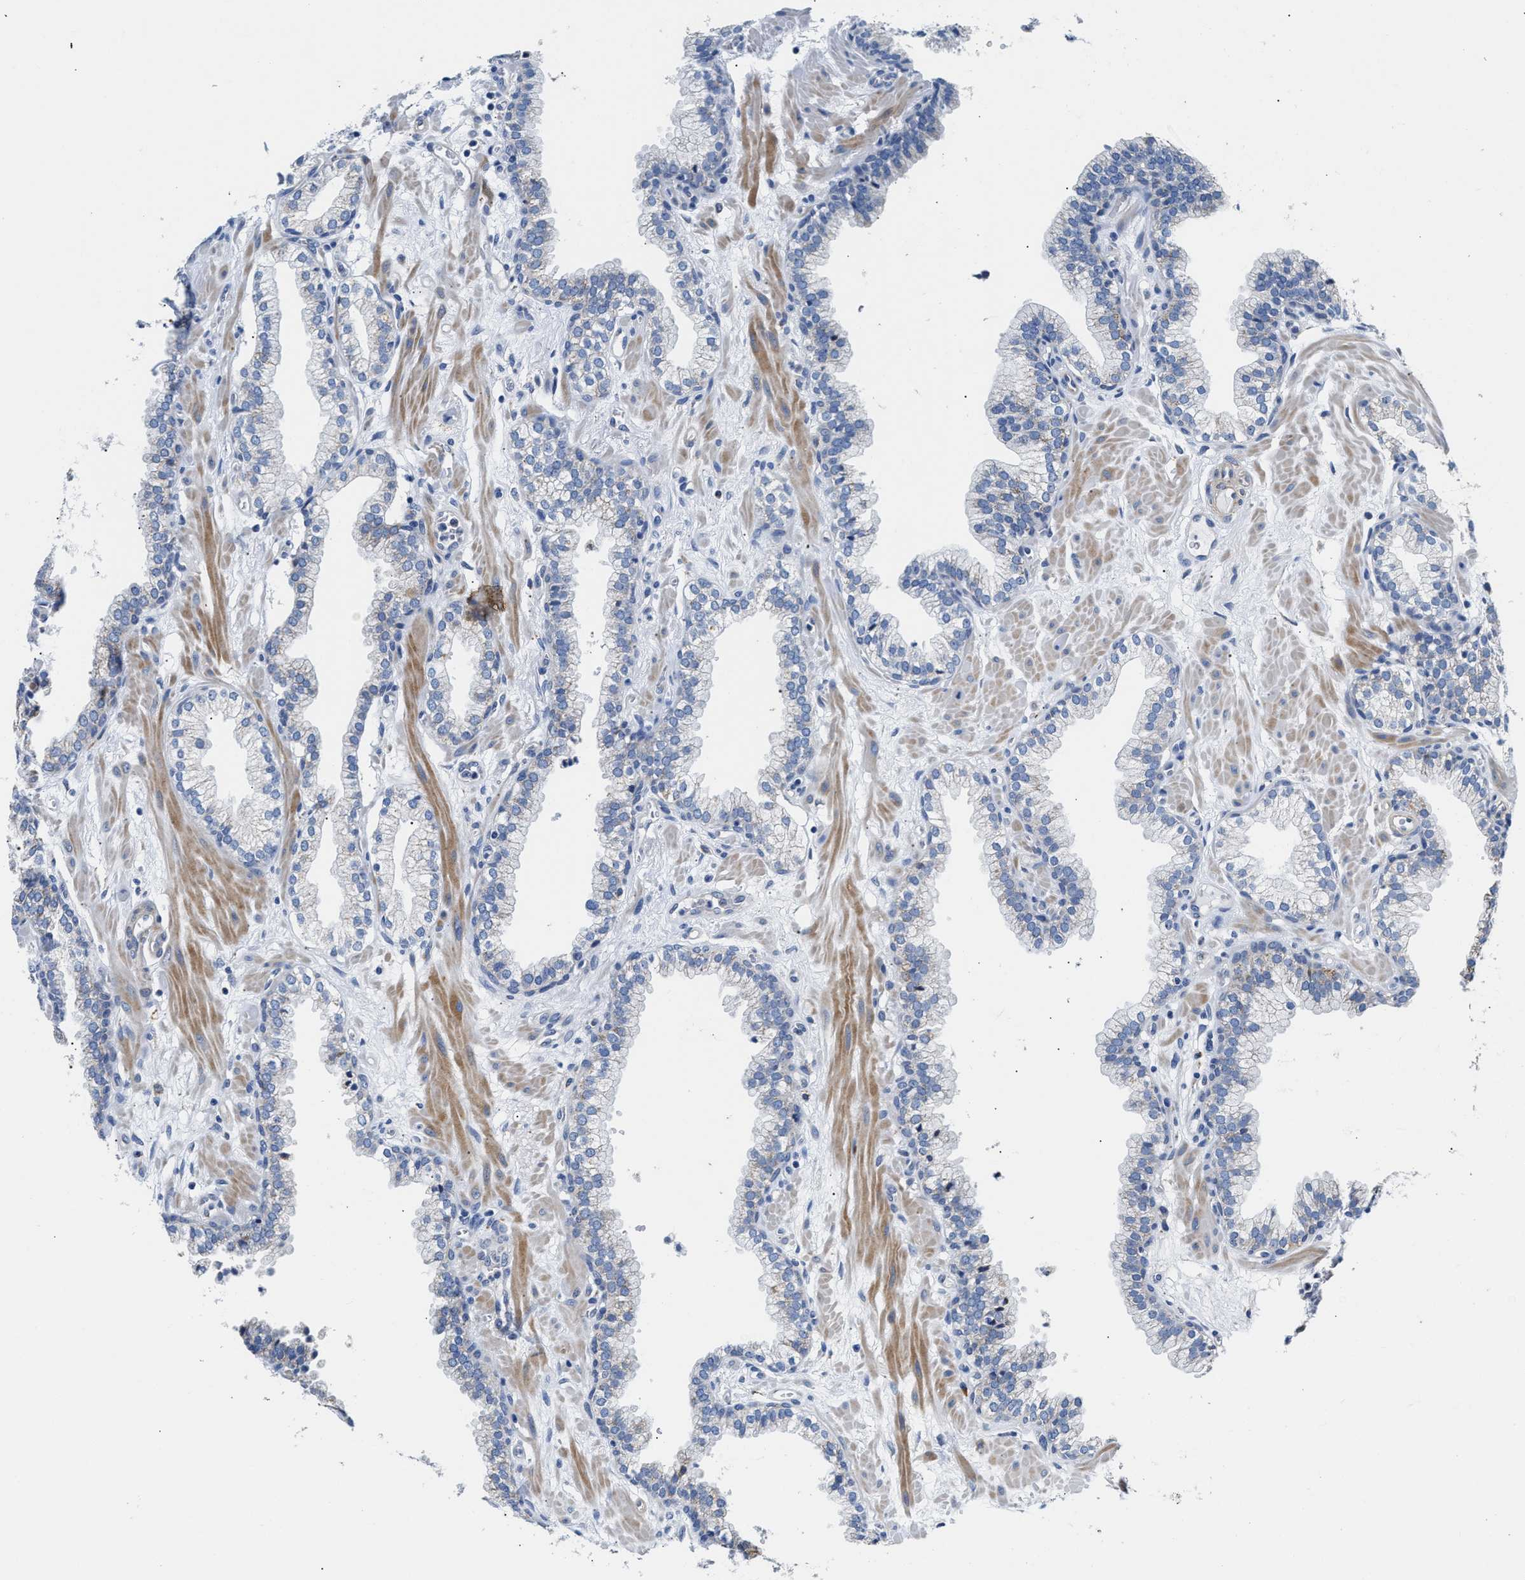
{"staining": {"intensity": "negative", "quantity": "none", "location": "none"}, "tissue": "prostate", "cell_type": "Glandular cells", "image_type": "normal", "snomed": [{"axis": "morphology", "description": "Normal tissue, NOS"}, {"axis": "morphology", "description": "Urothelial carcinoma, Low grade"}, {"axis": "topography", "description": "Urinary bladder"}, {"axis": "topography", "description": "Prostate"}], "caption": "Benign prostate was stained to show a protein in brown. There is no significant positivity in glandular cells. (DAB (3,3'-diaminobenzidine) immunohistochemistry (IHC) with hematoxylin counter stain).", "gene": "ACADVL", "patient": {"sex": "male", "age": 60}}